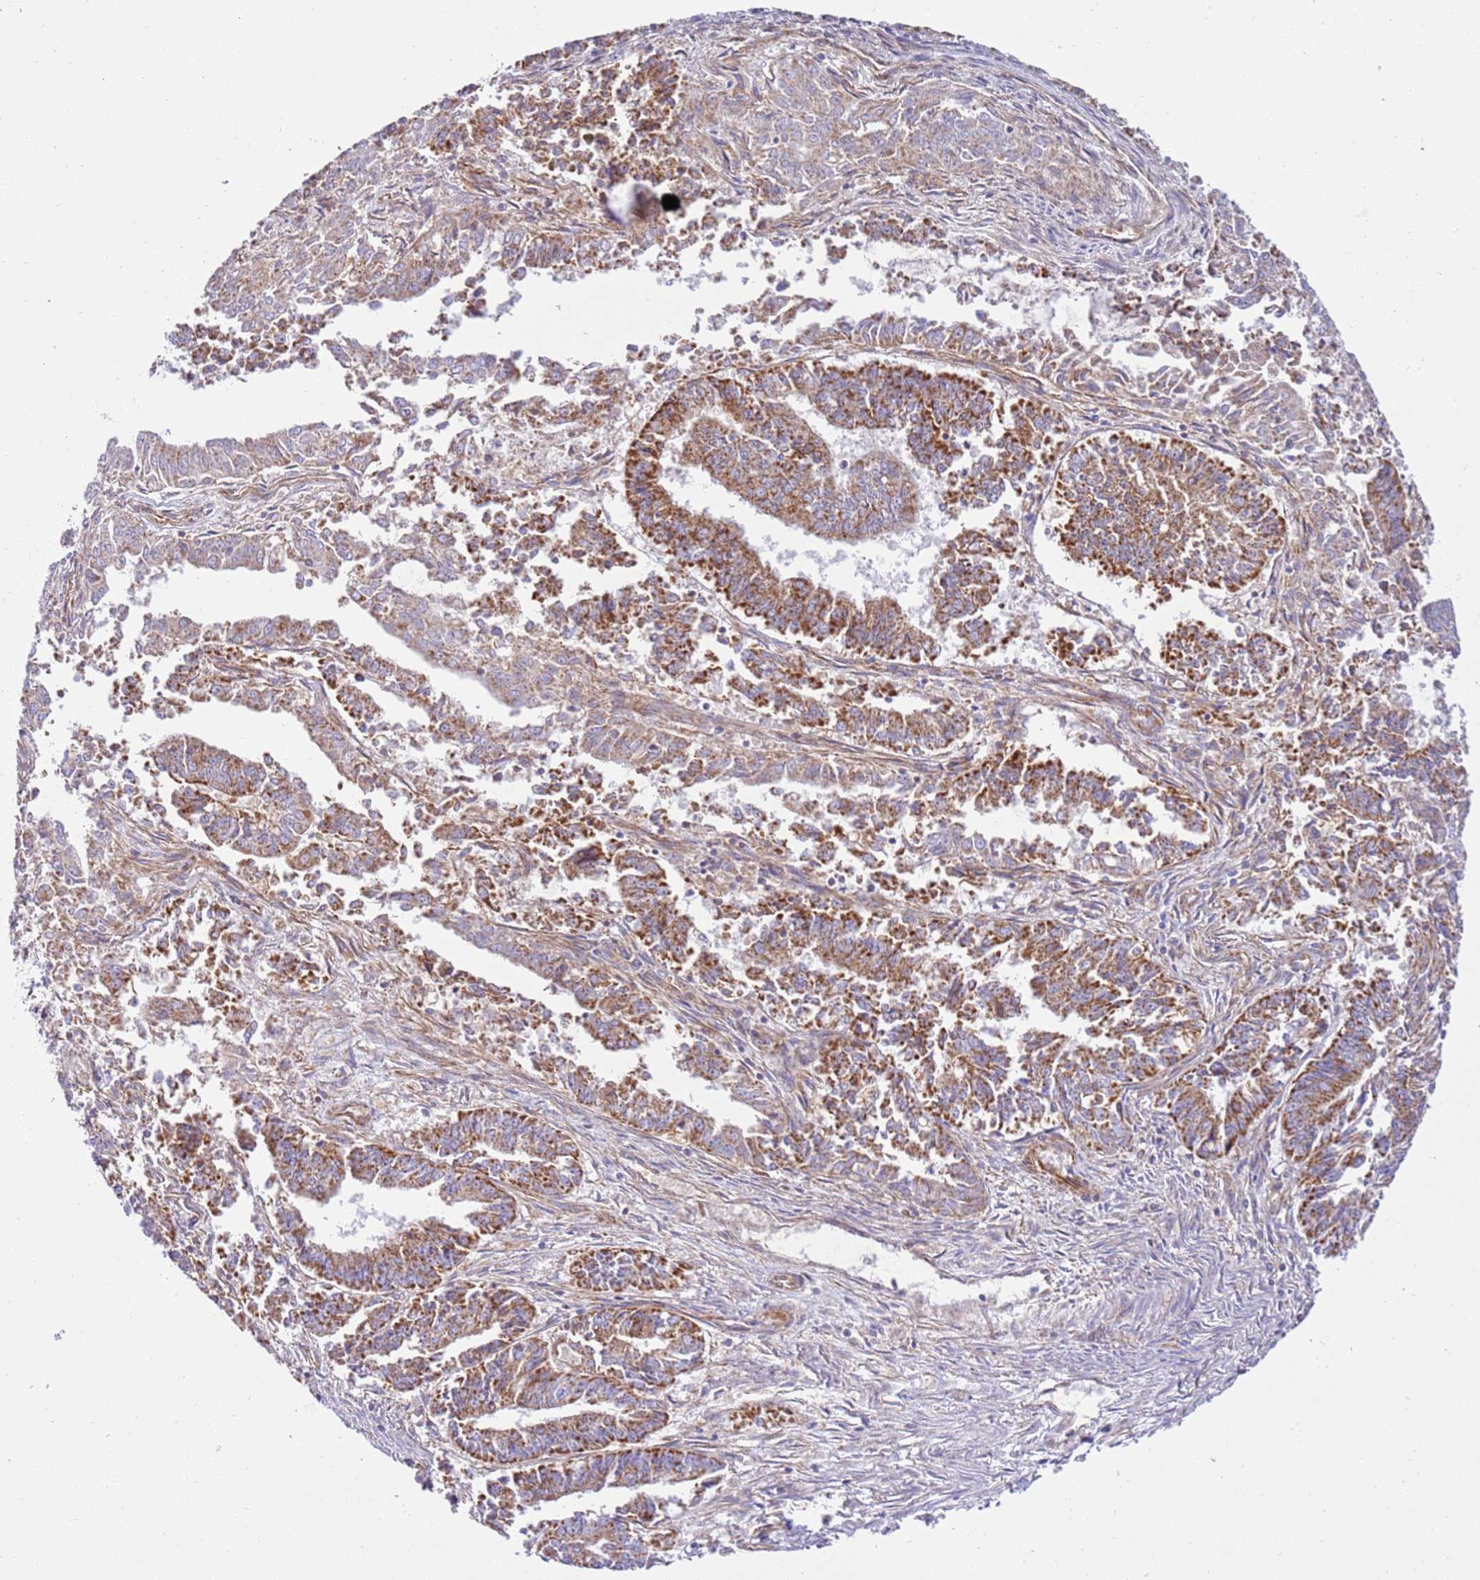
{"staining": {"intensity": "moderate", "quantity": "25%-75%", "location": "cytoplasmic/membranous"}, "tissue": "endometrial cancer", "cell_type": "Tumor cells", "image_type": "cancer", "snomed": [{"axis": "morphology", "description": "Adenocarcinoma, NOS"}, {"axis": "topography", "description": "Endometrium"}], "caption": "Protein staining of endometrial adenocarcinoma tissue exhibits moderate cytoplasmic/membranous expression in approximately 25%-75% of tumor cells. (IHC, brightfield microscopy, high magnification).", "gene": "MRPL20", "patient": {"sex": "female", "age": 73}}